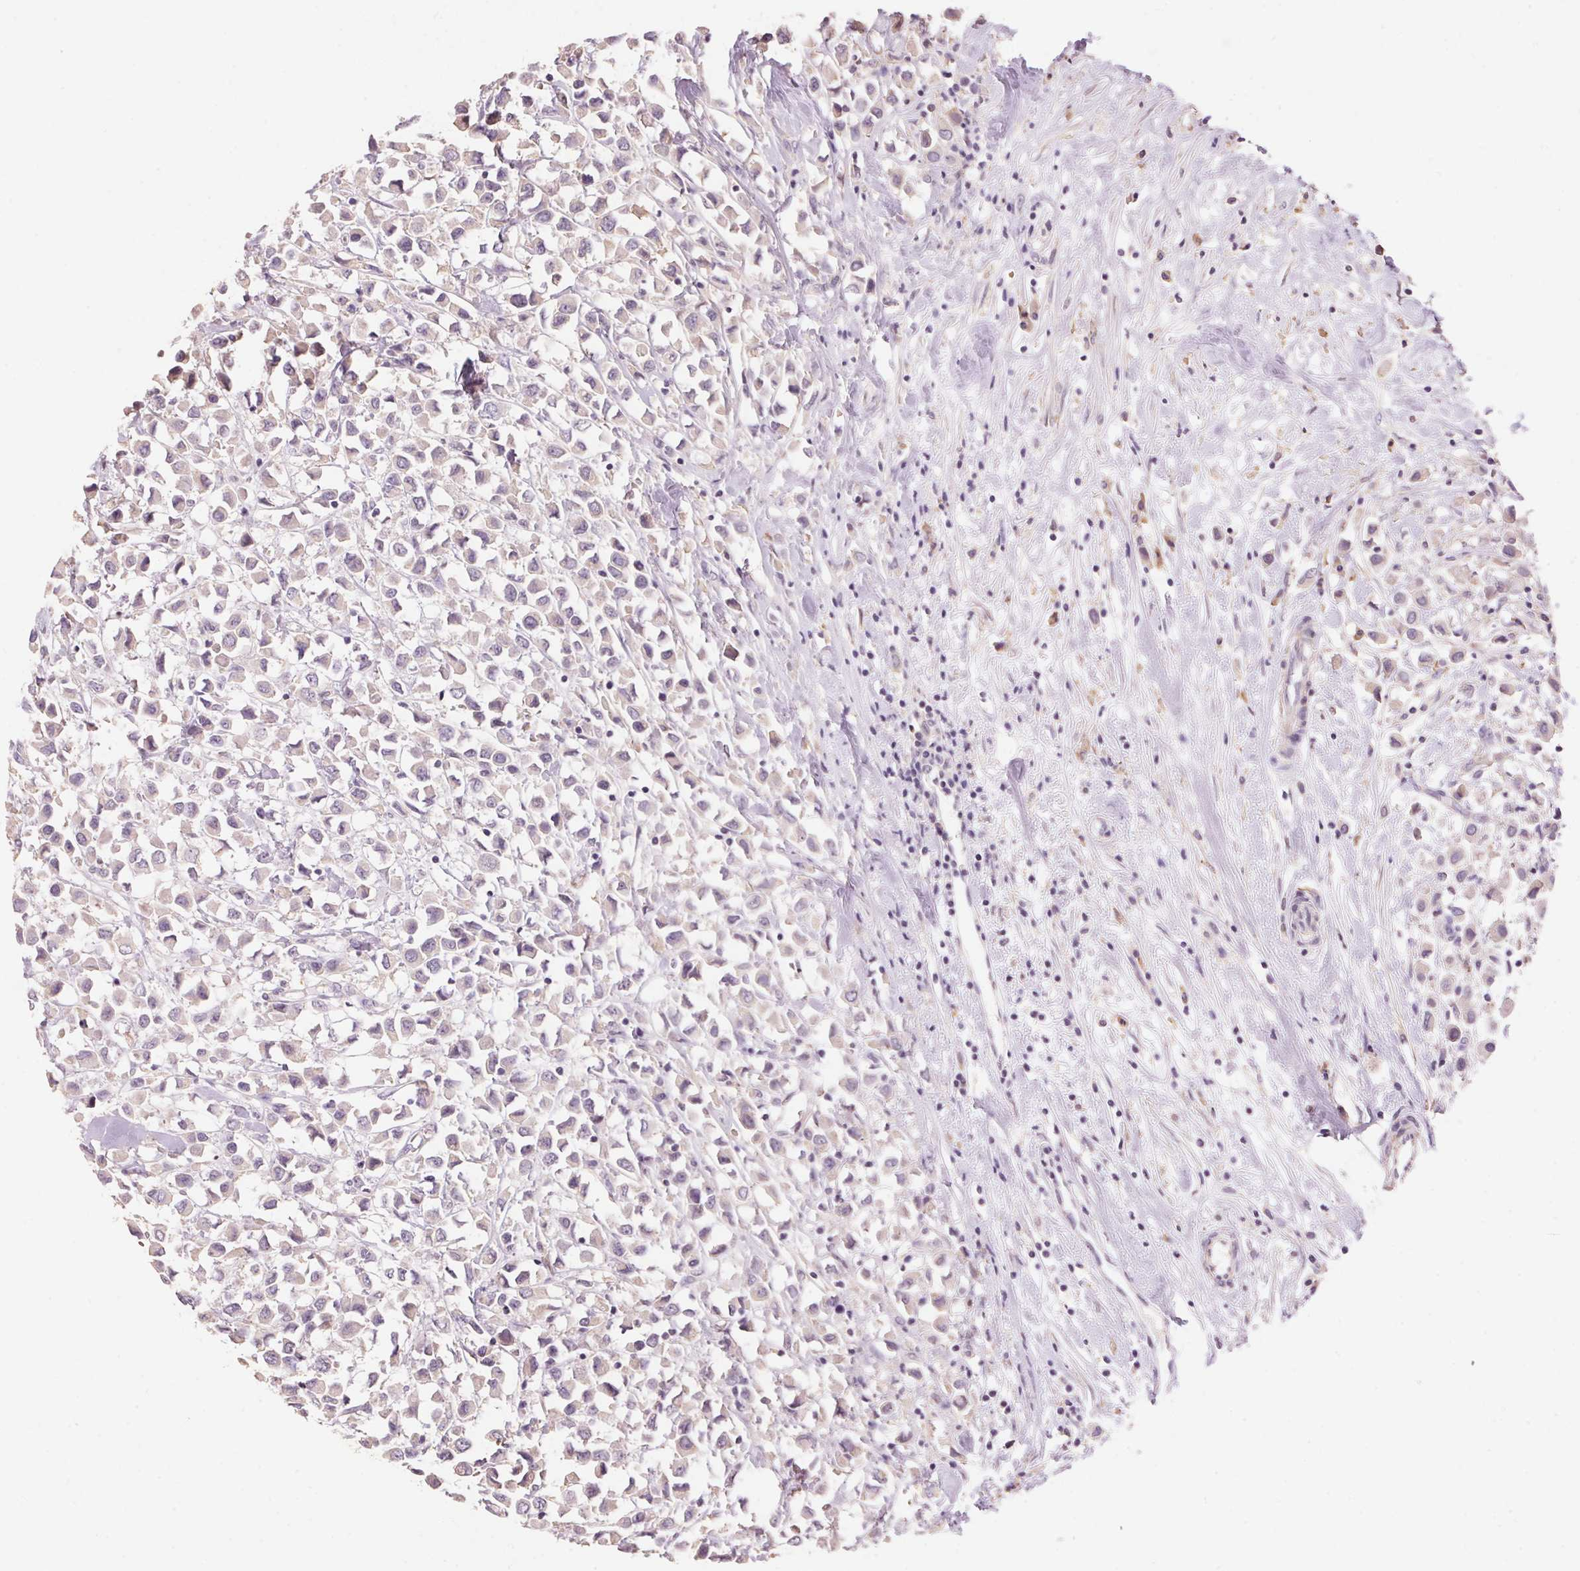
{"staining": {"intensity": "negative", "quantity": "none", "location": "none"}, "tissue": "breast cancer", "cell_type": "Tumor cells", "image_type": "cancer", "snomed": [{"axis": "morphology", "description": "Duct carcinoma"}, {"axis": "topography", "description": "Breast"}], "caption": "Tumor cells are negative for protein expression in human intraductal carcinoma (breast).", "gene": "LYZL6", "patient": {"sex": "female", "age": 61}}